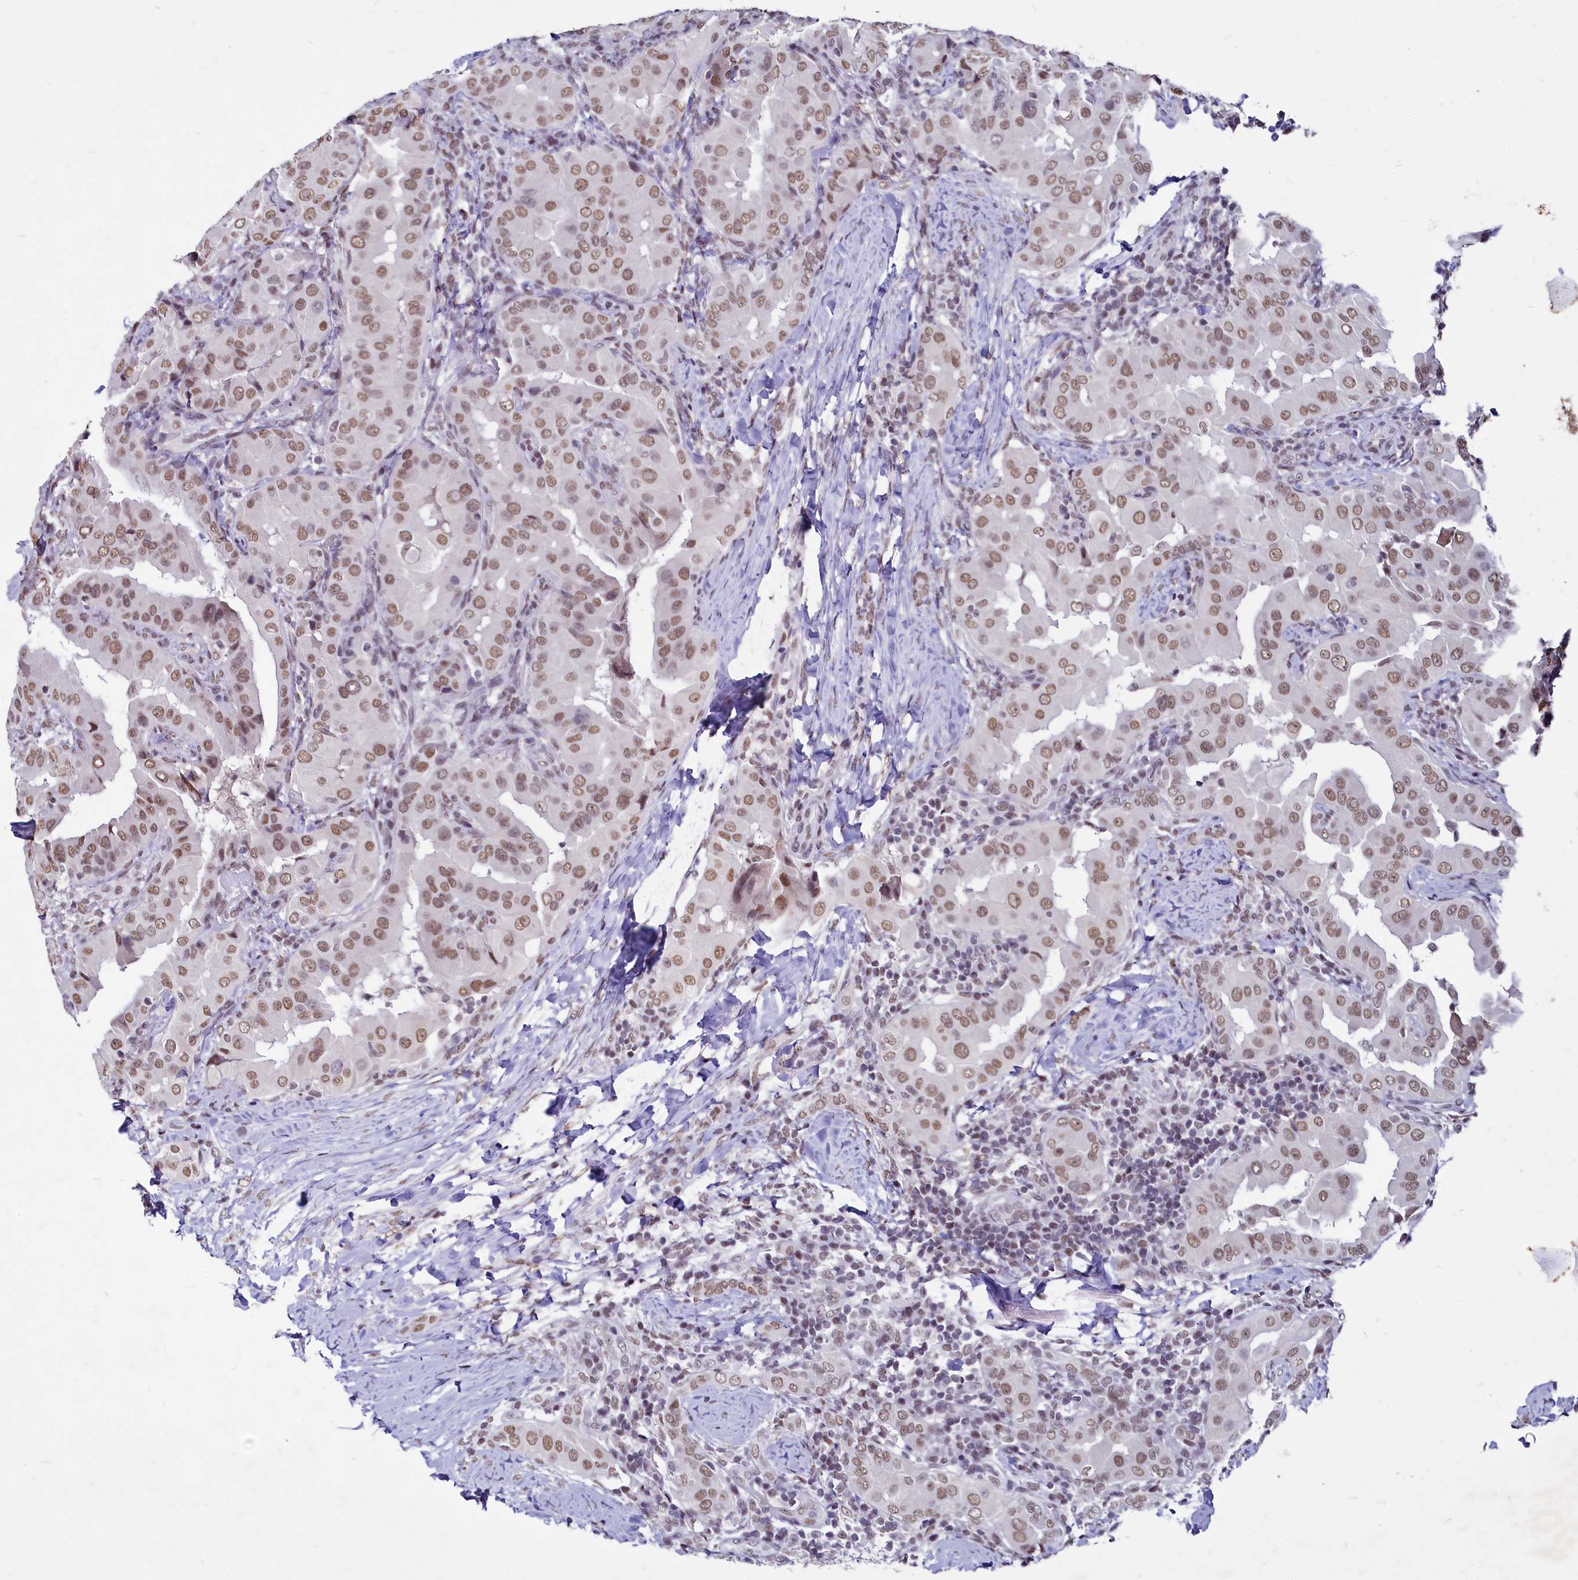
{"staining": {"intensity": "moderate", "quantity": ">75%", "location": "nuclear"}, "tissue": "thyroid cancer", "cell_type": "Tumor cells", "image_type": "cancer", "snomed": [{"axis": "morphology", "description": "Papillary adenocarcinoma, NOS"}, {"axis": "topography", "description": "Thyroid gland"}], "caption": "Protein staining displays moderate nuclear expression in approximately >75% of tumor cells in thyroid cancer (papillary adenocarcinoma).", "gene": "PARPBP", "patient": {"sex": "male", "age": 33}}